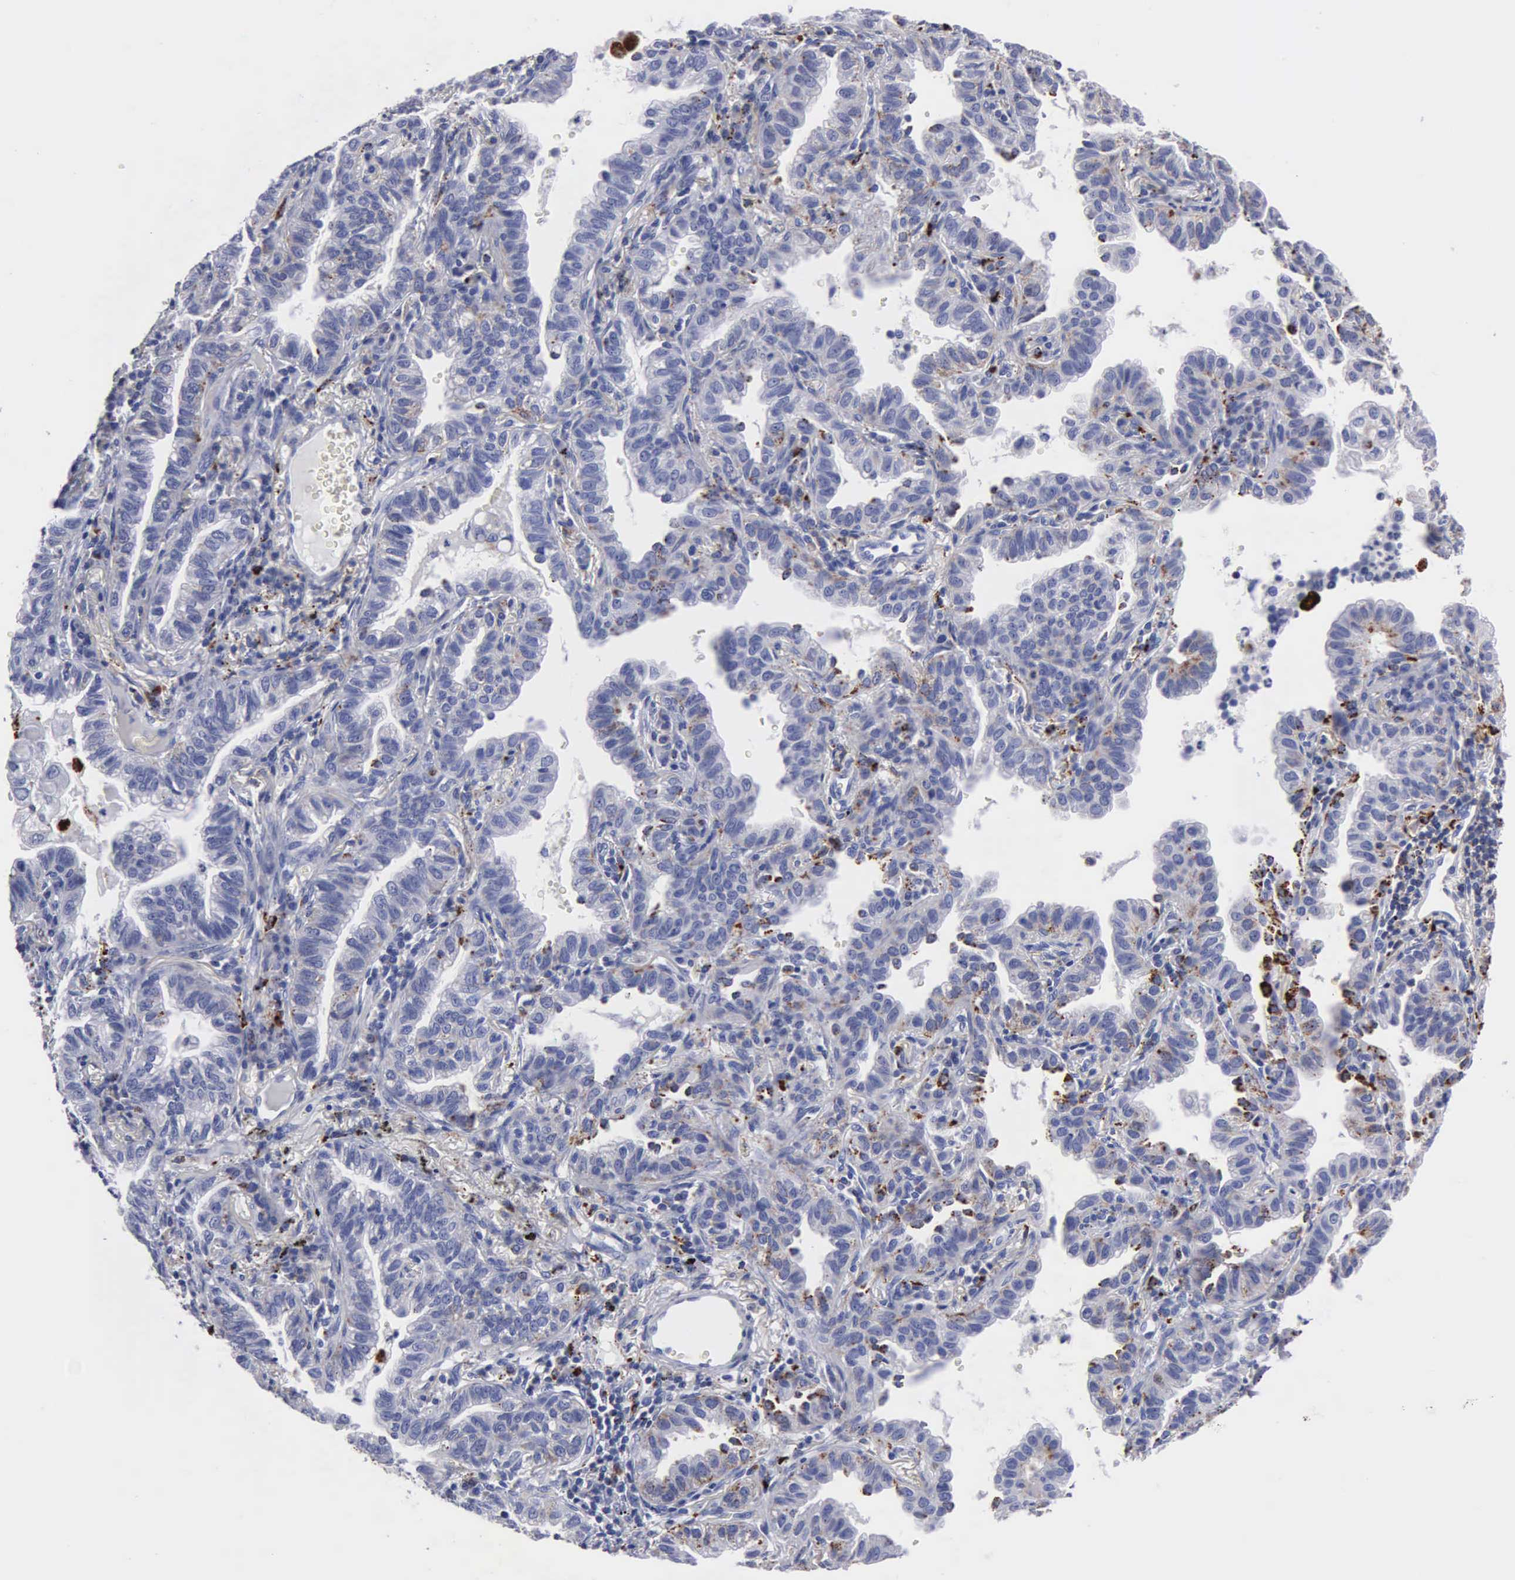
{"staining": {"intensity": "negative", "quantity": "none", "location": "none"}, "tissue": "lung cancer", "cell_type": "Tumor cells", "image_type": "cancer", "snomed": [{"axis": "morphology", "description": "Adenocarcinoma, NOS"}, {"axis": "topography", "description": "Lung"}], "caption": "Micrograph shows no significant protein expression in tumor cells of lung adenocarcinoma.", "gene": "CTSH", "patient": {"sex": "female", "age": 50}}